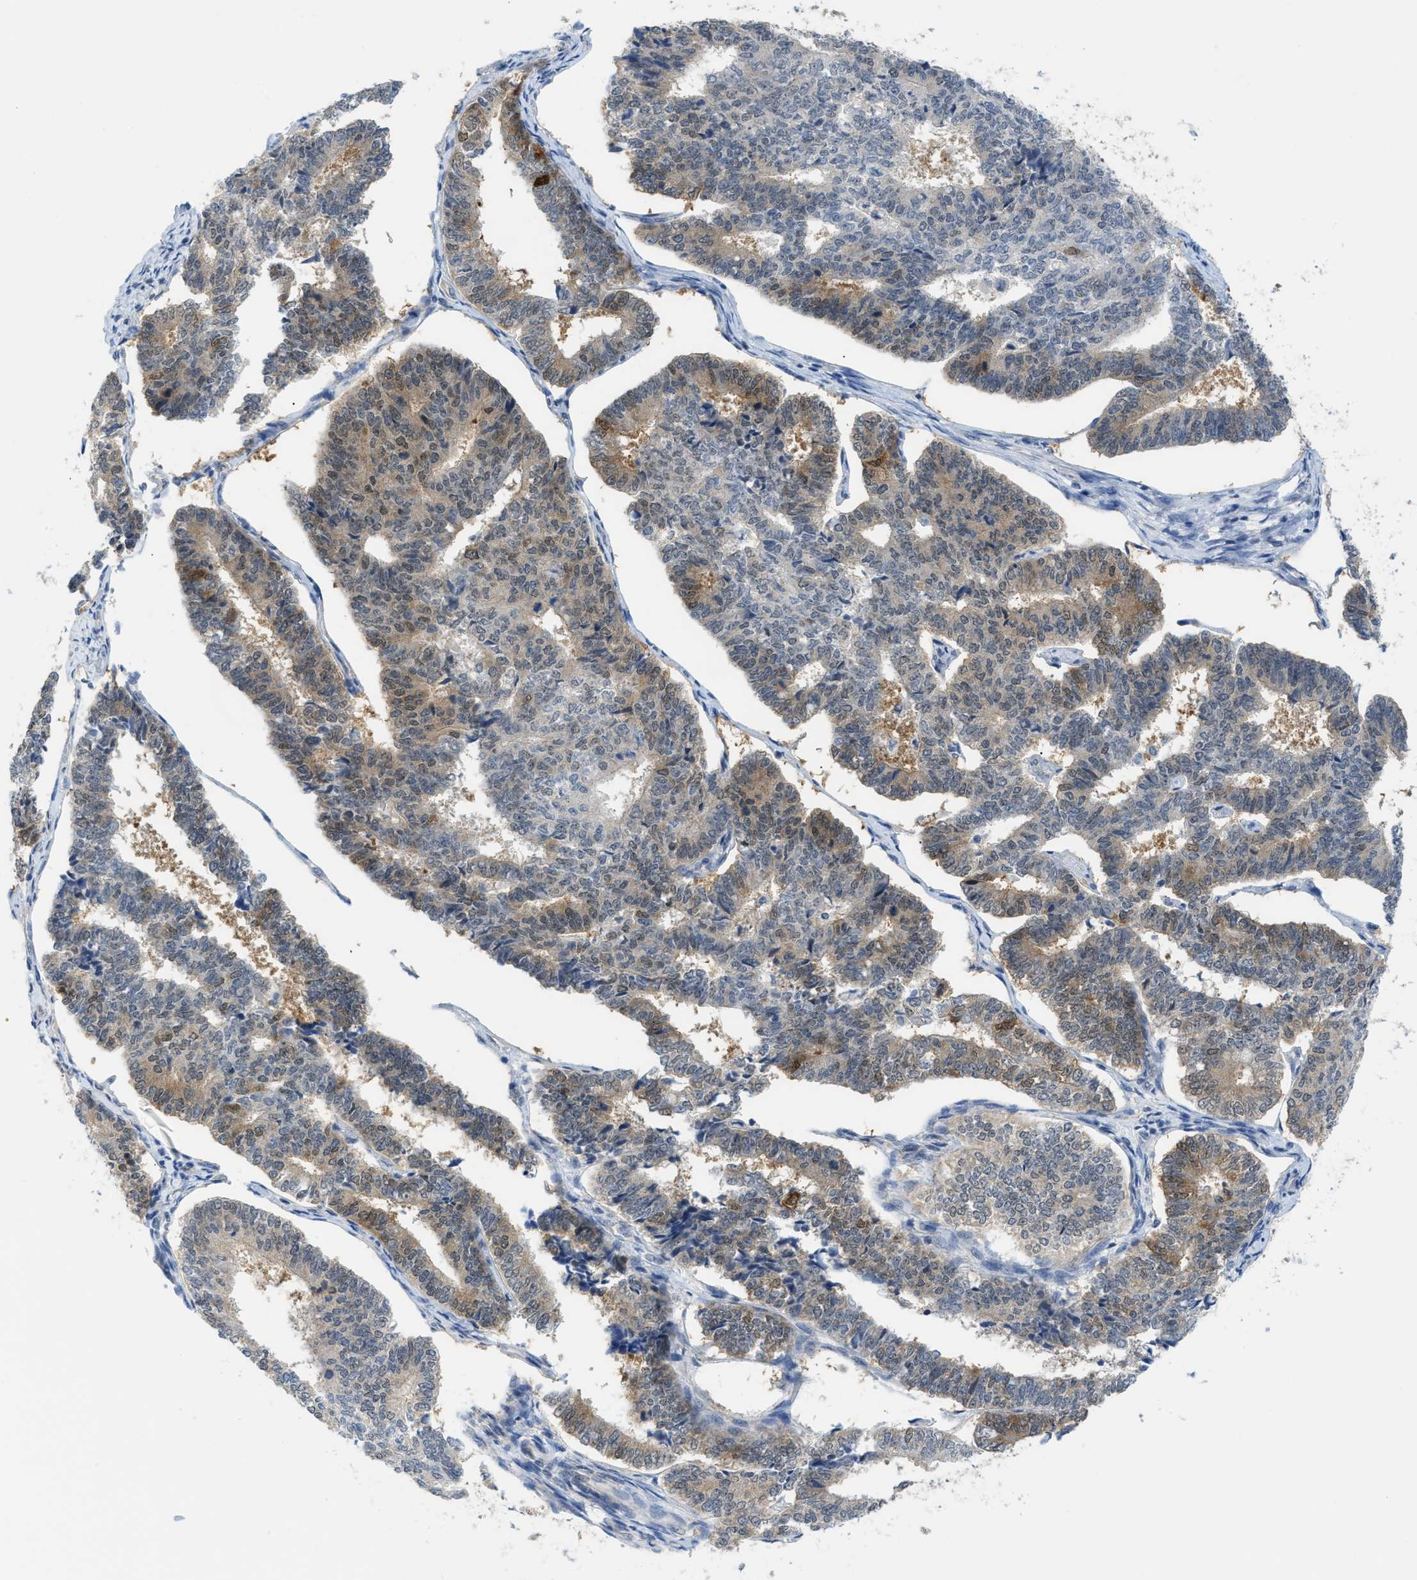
{"staining": {"intensity": "moderate", "quantity": "25%-75%", "location": "cytoplasmic/membranous,nuclear"}, "tissue": "endometrial cancer", "cell_type": "Tumor cells", "image_type": "cancer", "snomed": [{"axis": "morphology", "description": "Adenocarcinoma, NOS"}, {"axis": "topography", "description": "Endometrium"}], "caption": "Protein expression analysis of adenocarcinoma (endometrial) shows moderate cytoplasmic/membranous and nuclear staining in about 25%-75% of tumor cells.", "gene": "PSAT1", "patient": {"sex": "female", "age": 70}}